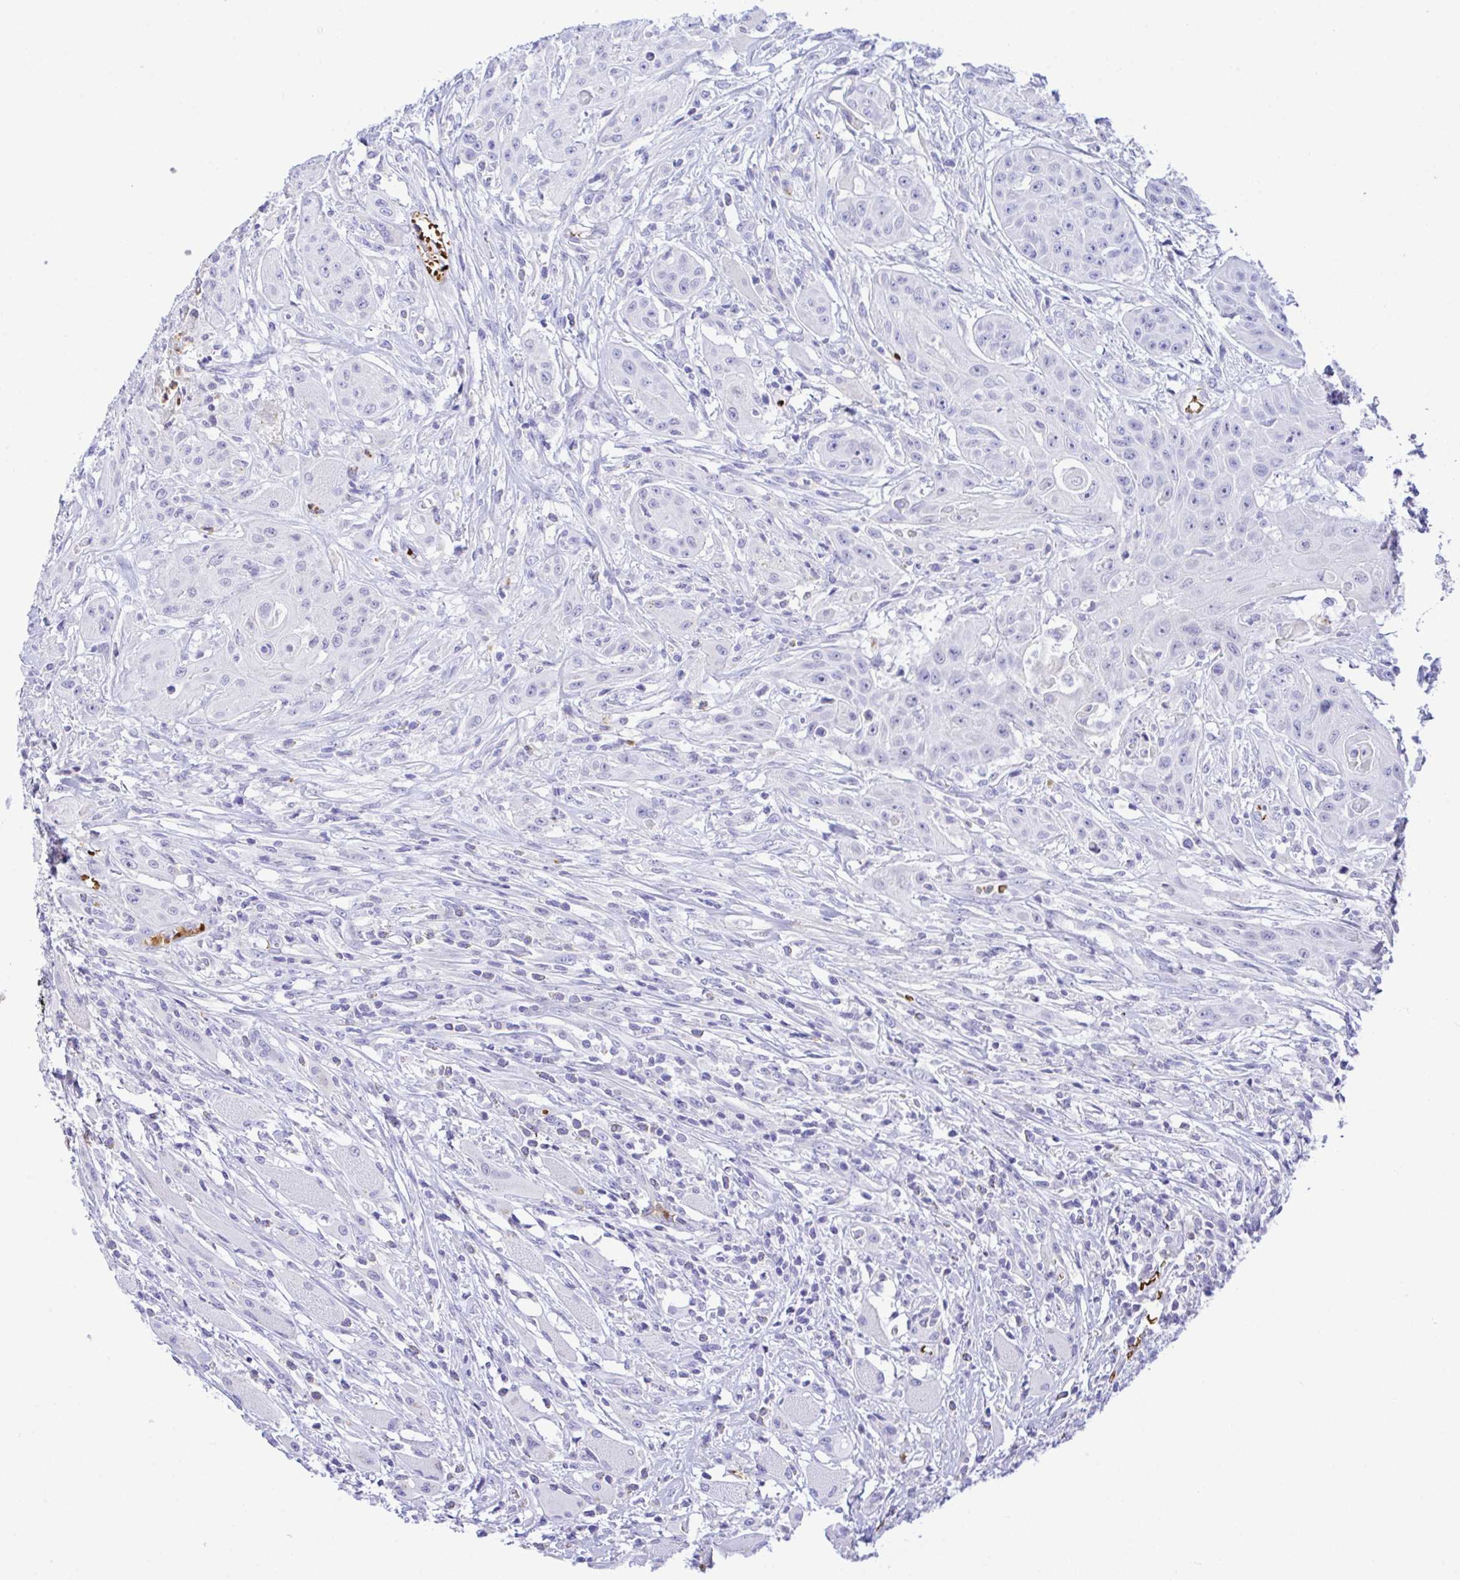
{"staining": {"intensity": "negative", "quantity": "none", "location": "none"}, "tissue": "head and neck cancer", "cell_type": "Tumor cells", "image_type": "cancer", "snomed": [{"axis": "morphology", "description": "Squamous cell carcinoma, NOS"}, {"axis": "topography", "description": "Oral tissue"}, {"axis": "topography", "description": "Head-Neck"}, {"axis": "topography", "description": "Neck, NOS"}], "caption": "DAB (3,3'-diaminobenzidine) immunohistochemical staining of head and neck cancer (squamous cell carcinoma) shows no significant staining in tumor cells.", "gene": "ZNF221", "patient": {"sex": "female", "age": 55}}